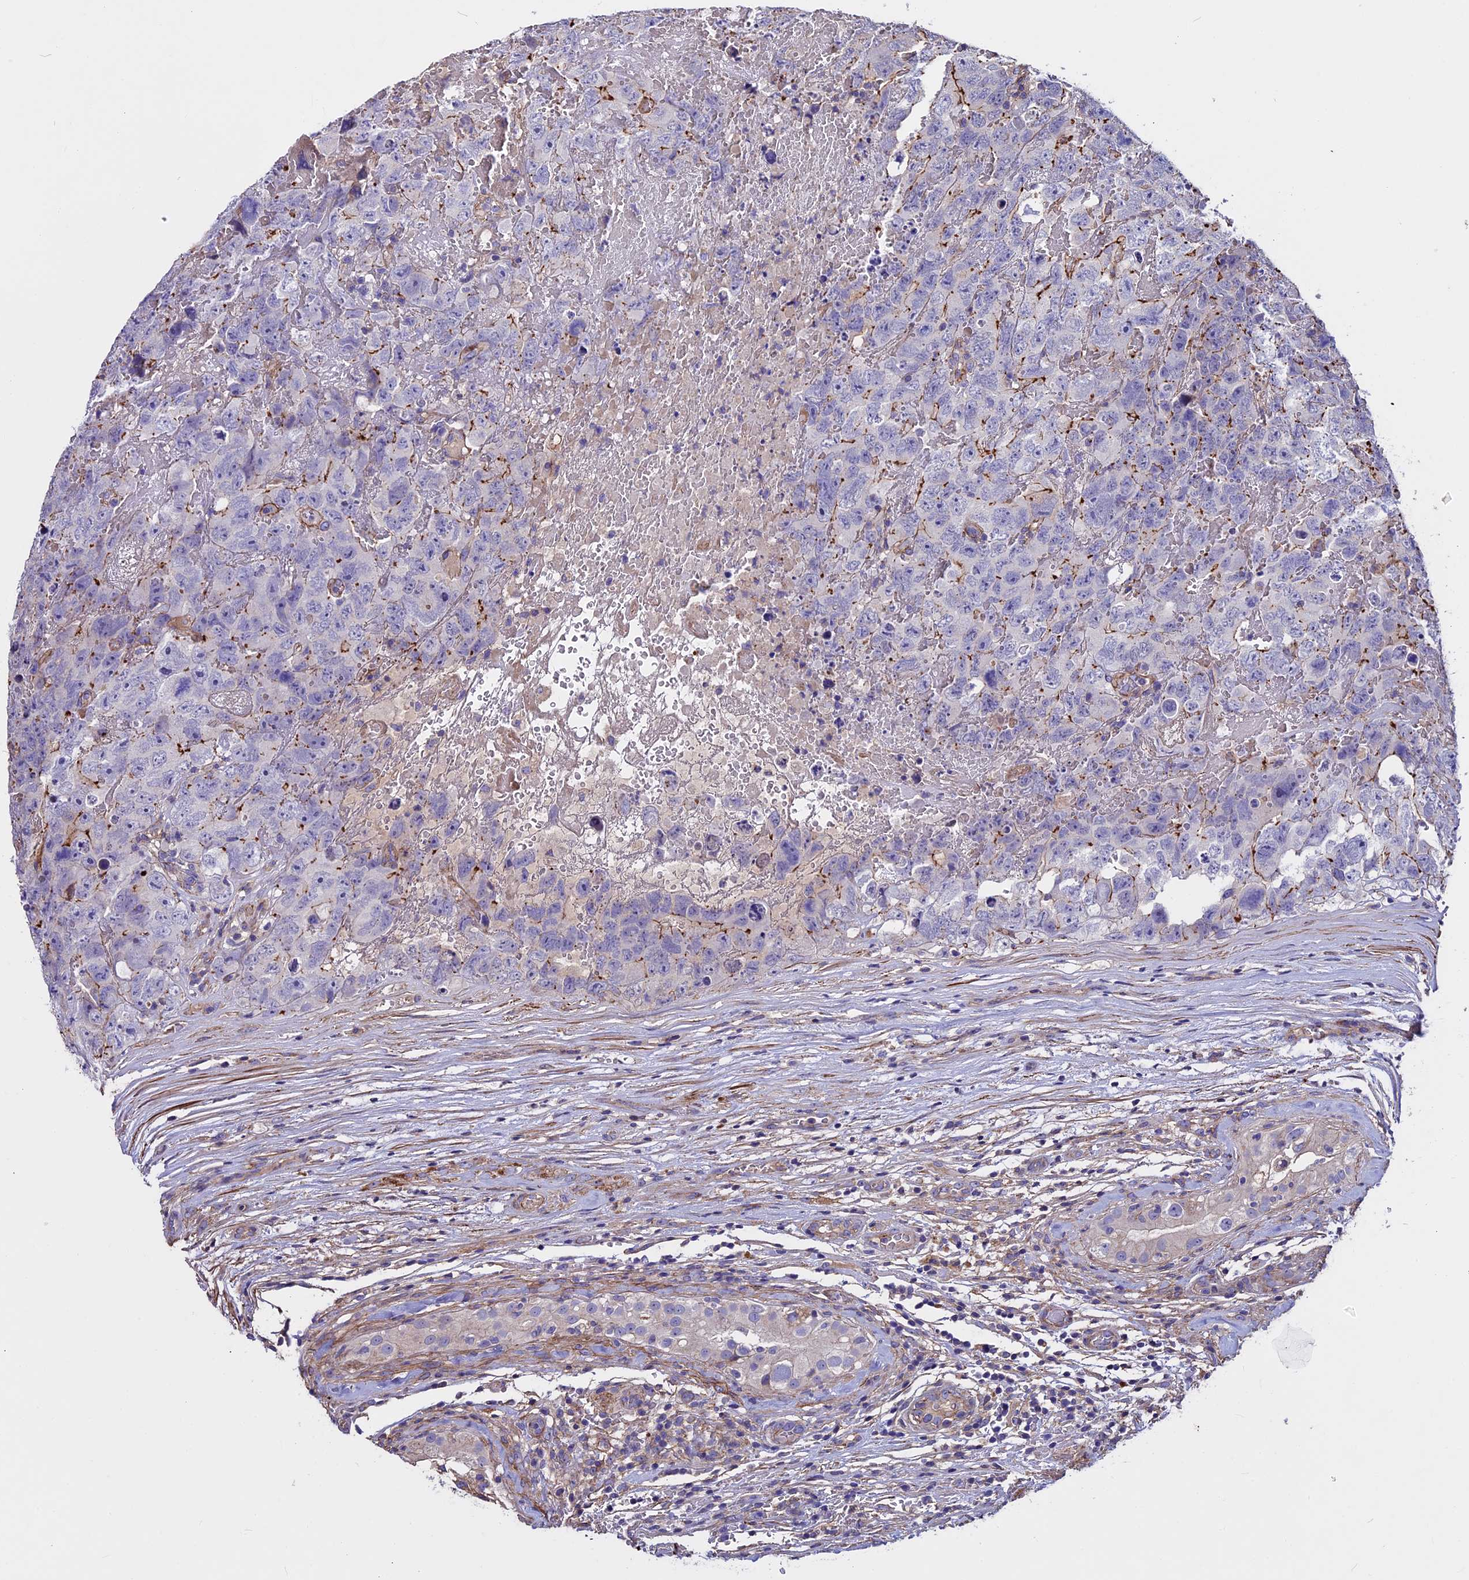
{"staining": {"intensity": "weak", "quantity": "<25%", "location": "cytoplasmic/membranous"}, "tissue": "testis cancer", "cell_type": "Tumor cells", "image_type": "cancer", "snomed": [{"axis": "morphology", "description": "Carcinoma, Embryonal, NOS"}, {"axis": "topography", "description": "Testis"}], "caption": "The micrograph shows no significant staining in tumor cells of testis cancer. The staining is performed using DAB (3,3'-diaminobenzidine) brown chromogen with nuclei counter-stained in using hematoxylin.", "gene": "EVA1B", "patient": {"sex": "male", "age": 45}}